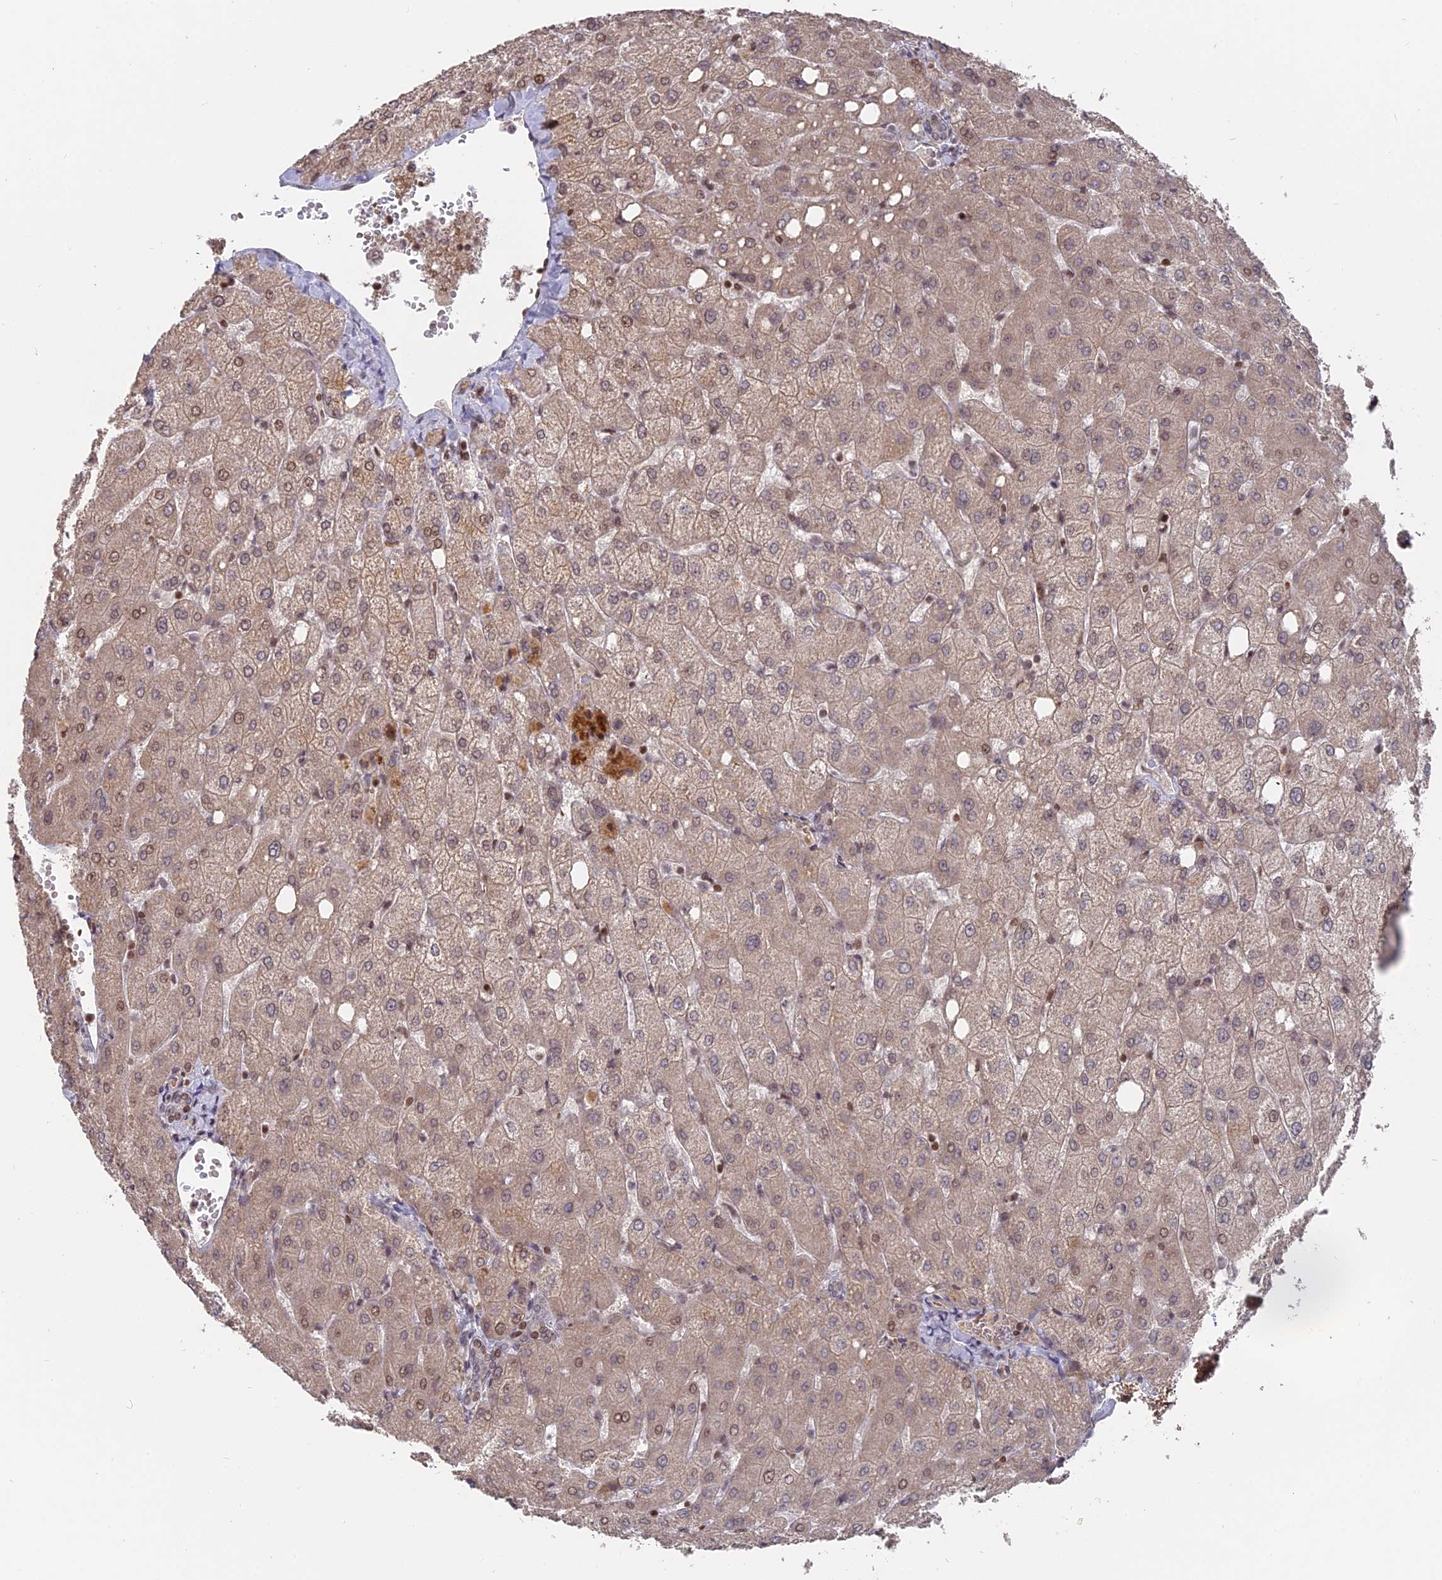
{"staining": {"intensity": "weak", "quantity": "<25%", "location": "nuclear"}, "tissue": "liver", "cell_type": "Cholangiocytes", "image_type": "normal", "snomed": [{"axis": "morphology", "description": "Normal tissue, NOS"}, {"axis": "topography", "description": "Liver"}], "caption": "The histopathology image reveals no significant staining in cholangiocytes of liver. (Immunohistochemistry, brightfield microscopy, high magnification).", "gene": "NR1H3", "patient": {"sex": "female", "age": 54}}